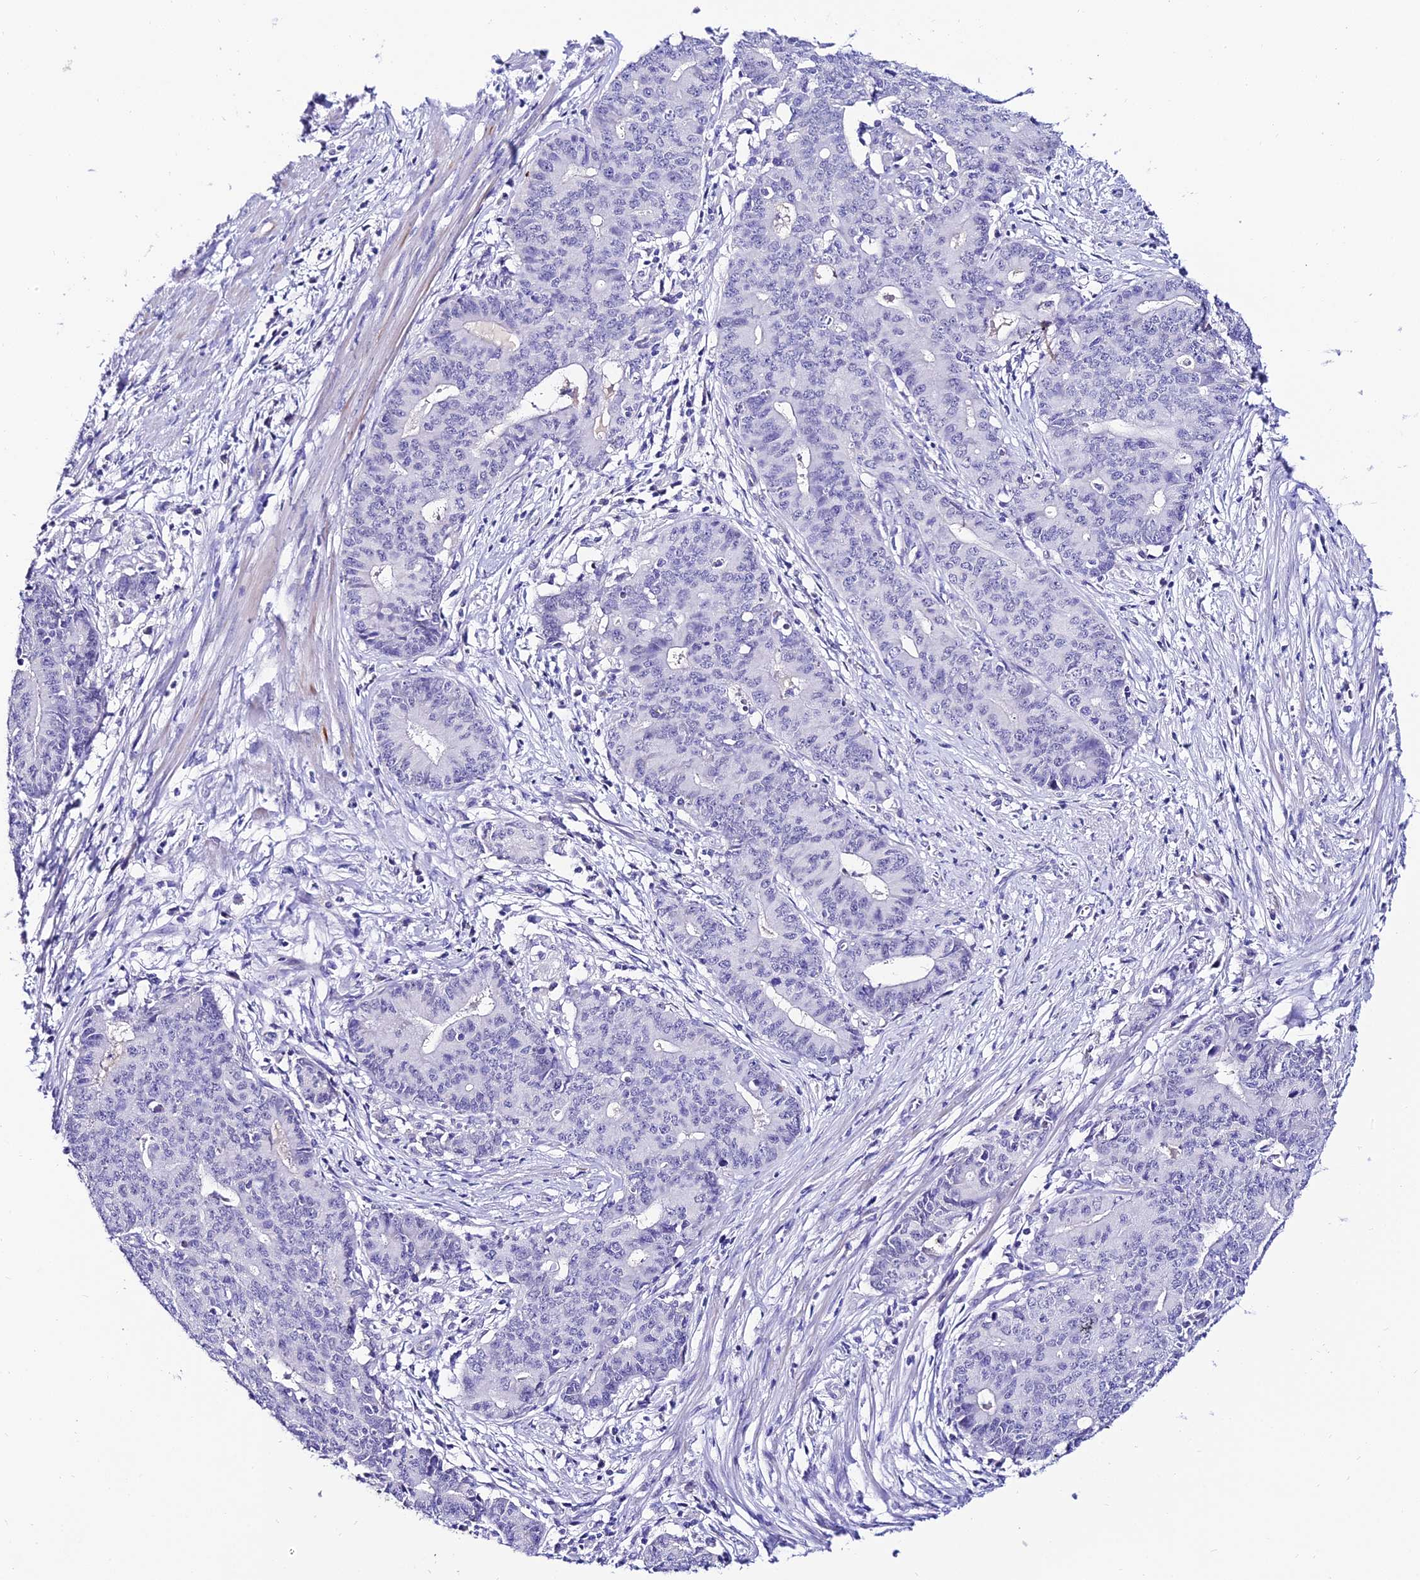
{"staining": {"intensity": "negative", "quantity": "none", "location": "none"}, "tissue": "endometrial cancer", "cell_type": "Tumor cells", "image_type": "cancer", "snomed": [{"axis": "morphology", "description": "Adenocarcinoma, NOS"}, {"axis": "topography", "description": "Endometrium"}], "caption": "Immunohistochemical staining of human endometrial cancer demonstrates no significant expression in tumor cells.", "gene": "DEFB106A", "patient": {"sex": "female", "age": 59}}